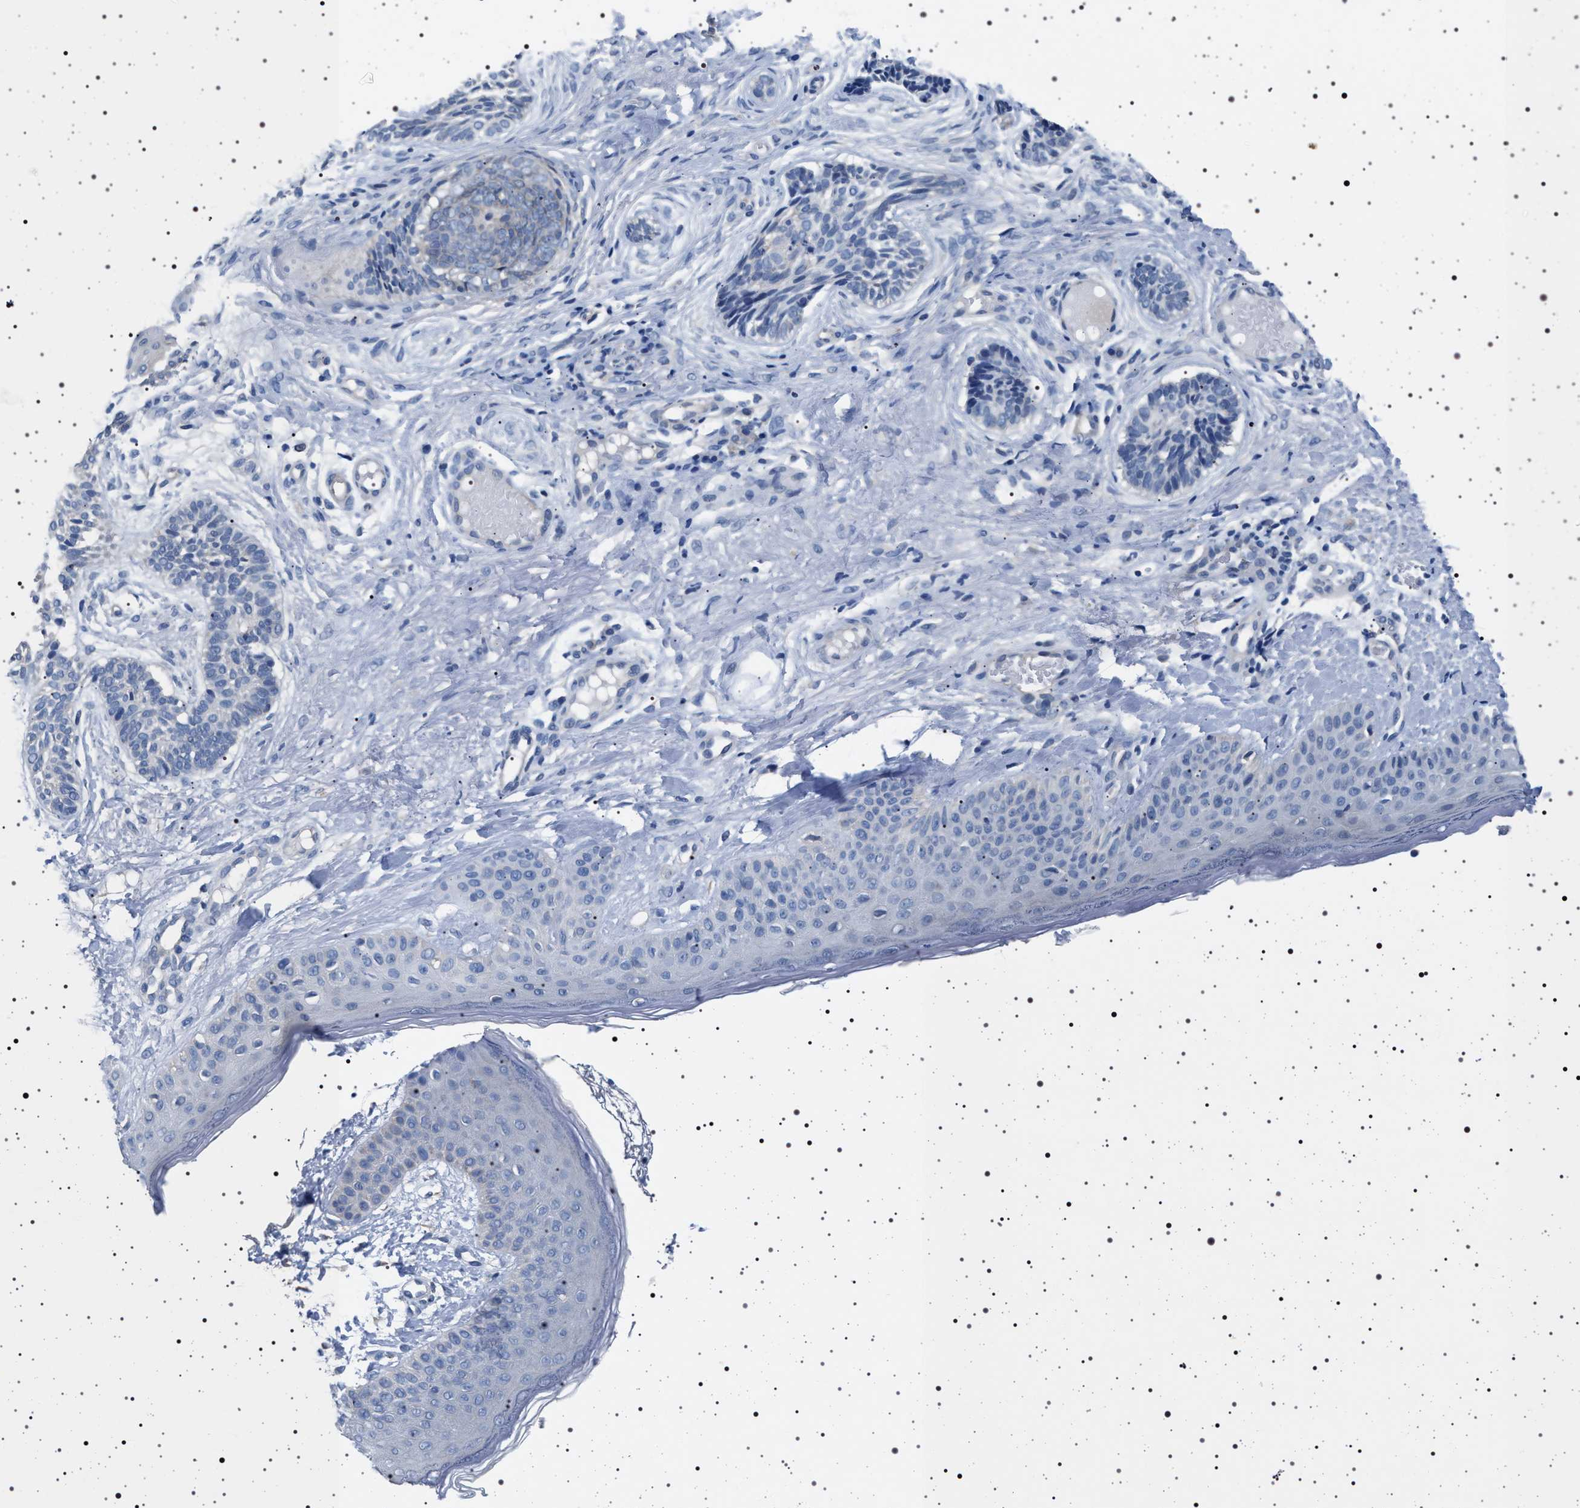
{"staining": {"intensity": "negative", "quantity": "none", "location": "none"}, "tissue": "skin cancer", "cell_type": "Tumor cells", "image_type": "cancer", "snomed": [{"axis": "morphology", "description": "Normal tissue, NOS"}, {"axis": "morphology", "description": "Basal cell carcinoma"}, {"axis": "topography", "description": "Skin"}], "caption": "This is a image of immunohistochemistry (IHC) staining of skin cancer (basal cell carcinoma), which shows no positivity in tumor cells.", "gene": "NAT9", "patient": {"sex": "male", "age": 63}}